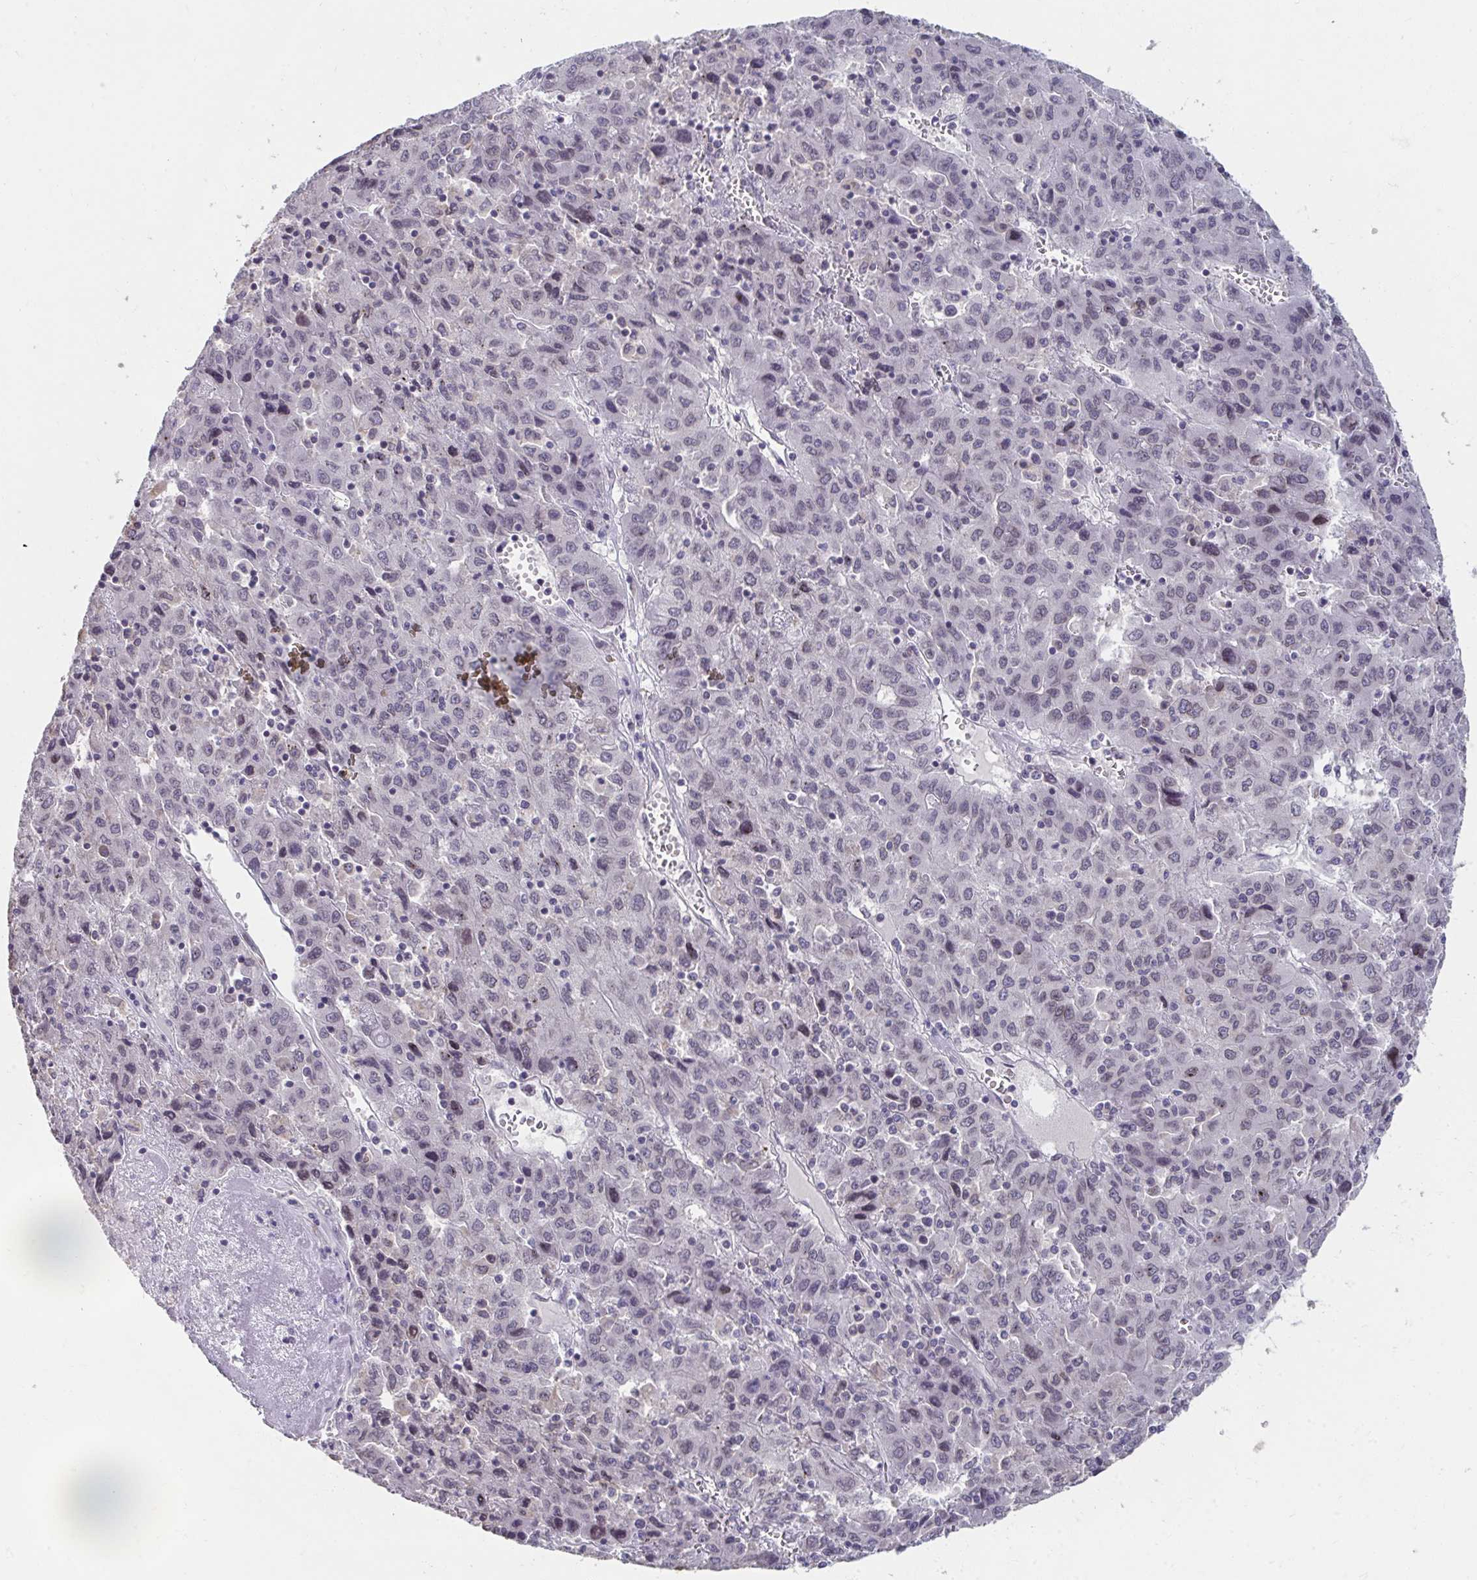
{"staining": {"intensity": "negative", "quantity": "none", "location": "none"}, "tissue": "liver cancer", "cell_type": "Tumor cells", "image_type": "cancer", "snomed": [{"axis": "morphology", "description": "Carcinoma, Hepatocellular, NOS"}, {"axis": "topography", "description": "Liver"}], "caption": "Micrograph shows no significant protein positivity in tumor cells of hepatocellular carcinoma (liver).", "gene": "NUP133", "patient": {"sex": "female", "age": 53}}